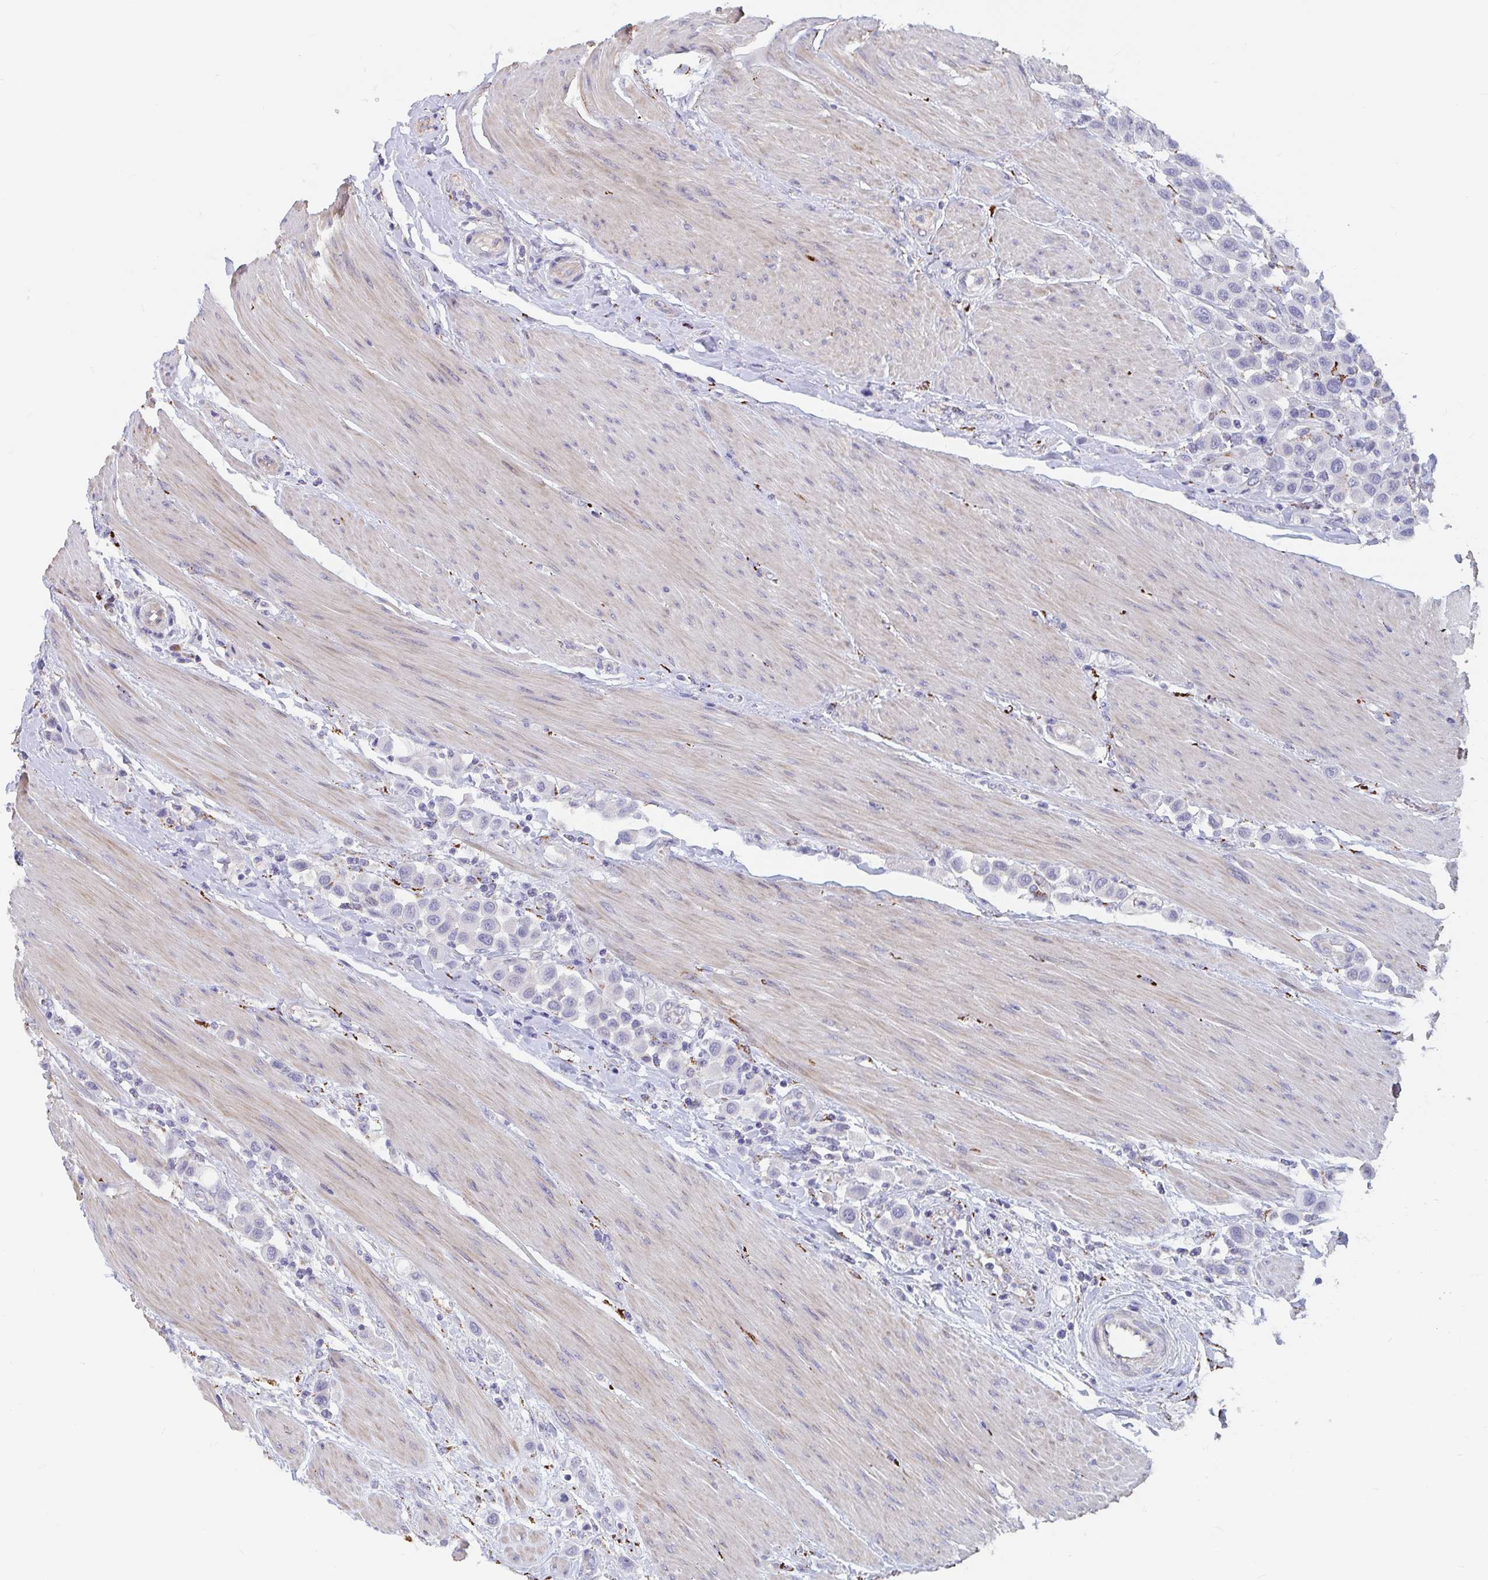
{"staining": {"intensity": "negative", "quantity": "none", "location": "none"}, "tissue": "urothelial cancer", "cell_type": "Tumor cells", "image_type": "cancer", "snomed": [{"axis": "morphology", "description": "Urothelial carcinoma, High grade"}, {"axis": "topography", "description": "Urinary bladder"}], "caption": "DAB immunohistochemical staining of human urothelial carcinoma (high-grade) demonstrates no significant positivity in tumor cells. (Stains: DAB (3,3'-diaminobenzidine) immunohistochemistry with hematoxylin counter stain, Microscopy: brightfield microscopy at high magnification).", "gene": "FAM156B", "patient": {"sex": "male", "age": 50}}